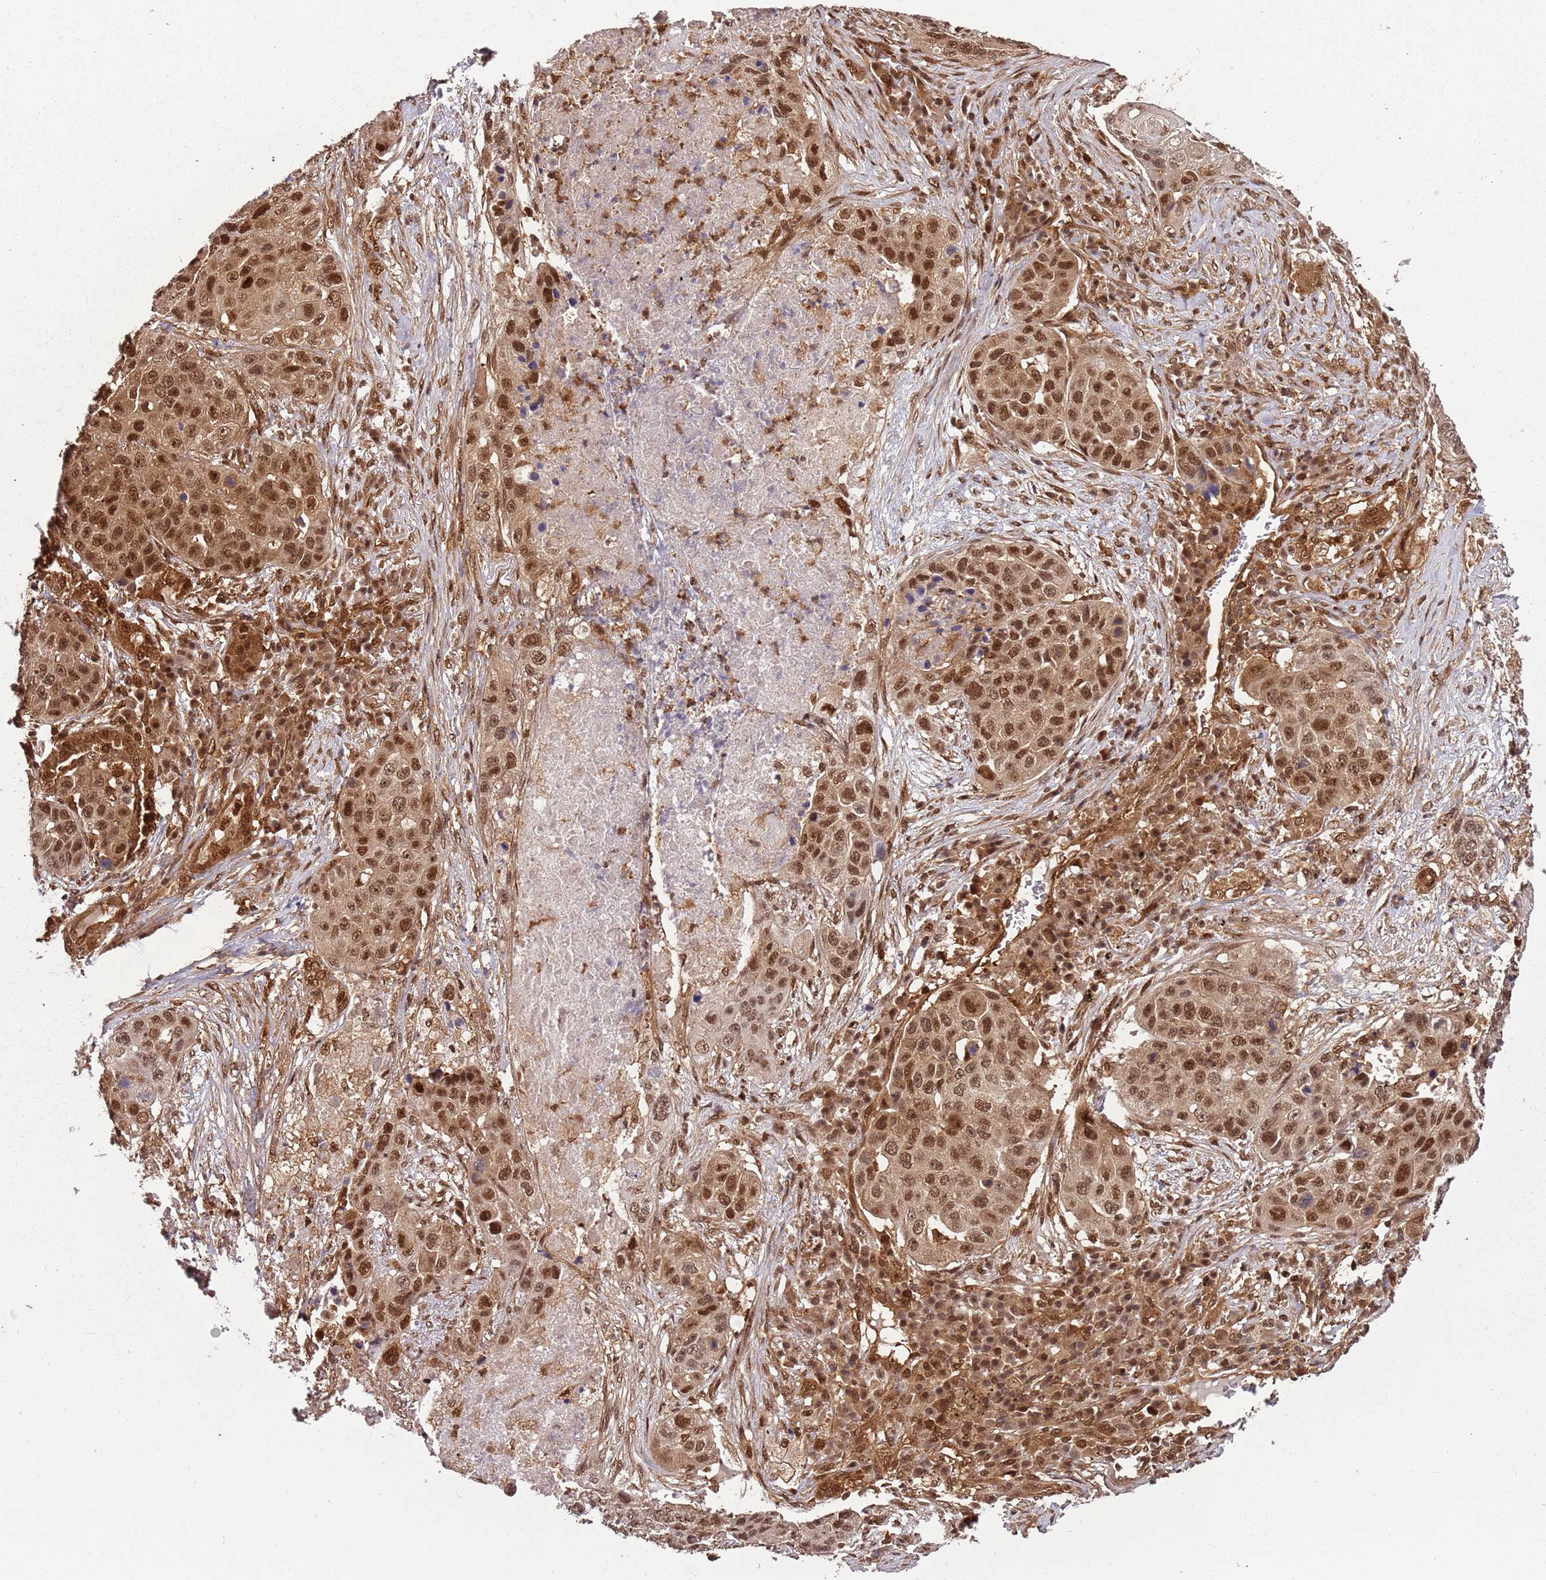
{"staining": {"intensity": "moderate", "quantity": ">75%", "location": "nuclear"}, "tissue": "lung cancer", "cell_type": "Tumor cells", "image_type": "cancer", "snomed": [{"axis": "morphology", "description": "Squamous cell carcinoma, NOS"}, {"axis": "topography", "description": "Lung"}], "caption": "About >75% of tumor cells in lung cancer show moderate nuclear protein expression as visualized by brown immunohistochemical staining.", "gene": "PGLS", "patient": {"sex": "female", "age": 63}}